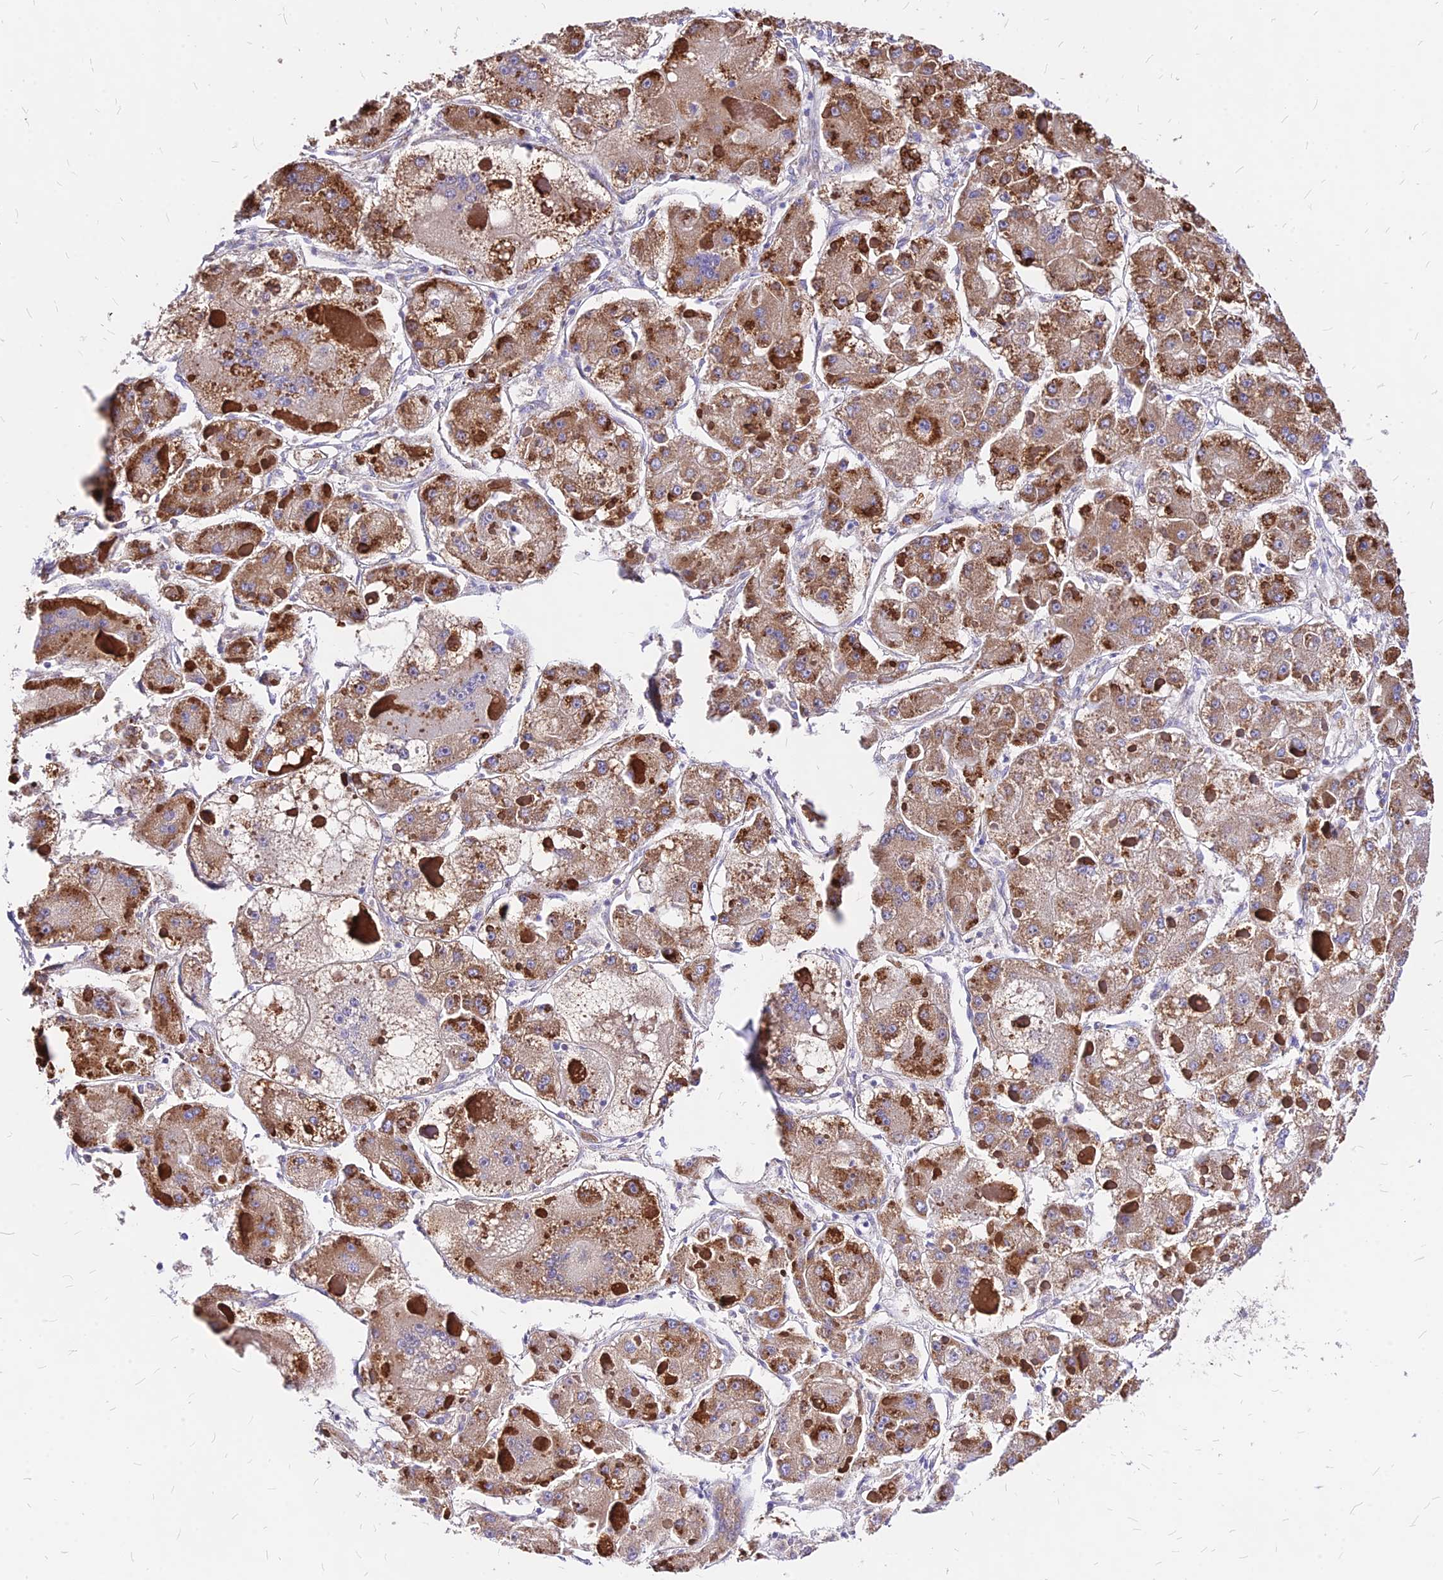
{"staining": {"intensity": "moderate", "quantity": ">75%", "location": "cytoplasmic/membranous"}, "tissue": "liver cancer", "cell_type": "Tumor cells", "image_type": "cancer", "snomed": [{"axis": "morphology", "description": "Carcinoma, Hepatocellular, NOS"}, {"axis": "topography", "description": "Liver"}], "caption": "IHC of human liver cancer displays medium levels of moderate cytoplasmic/membranous positivity in approximately >75% of tumor cells.", "gene": "MRPL3", "patient": {"sex": "female", "age": 73}}